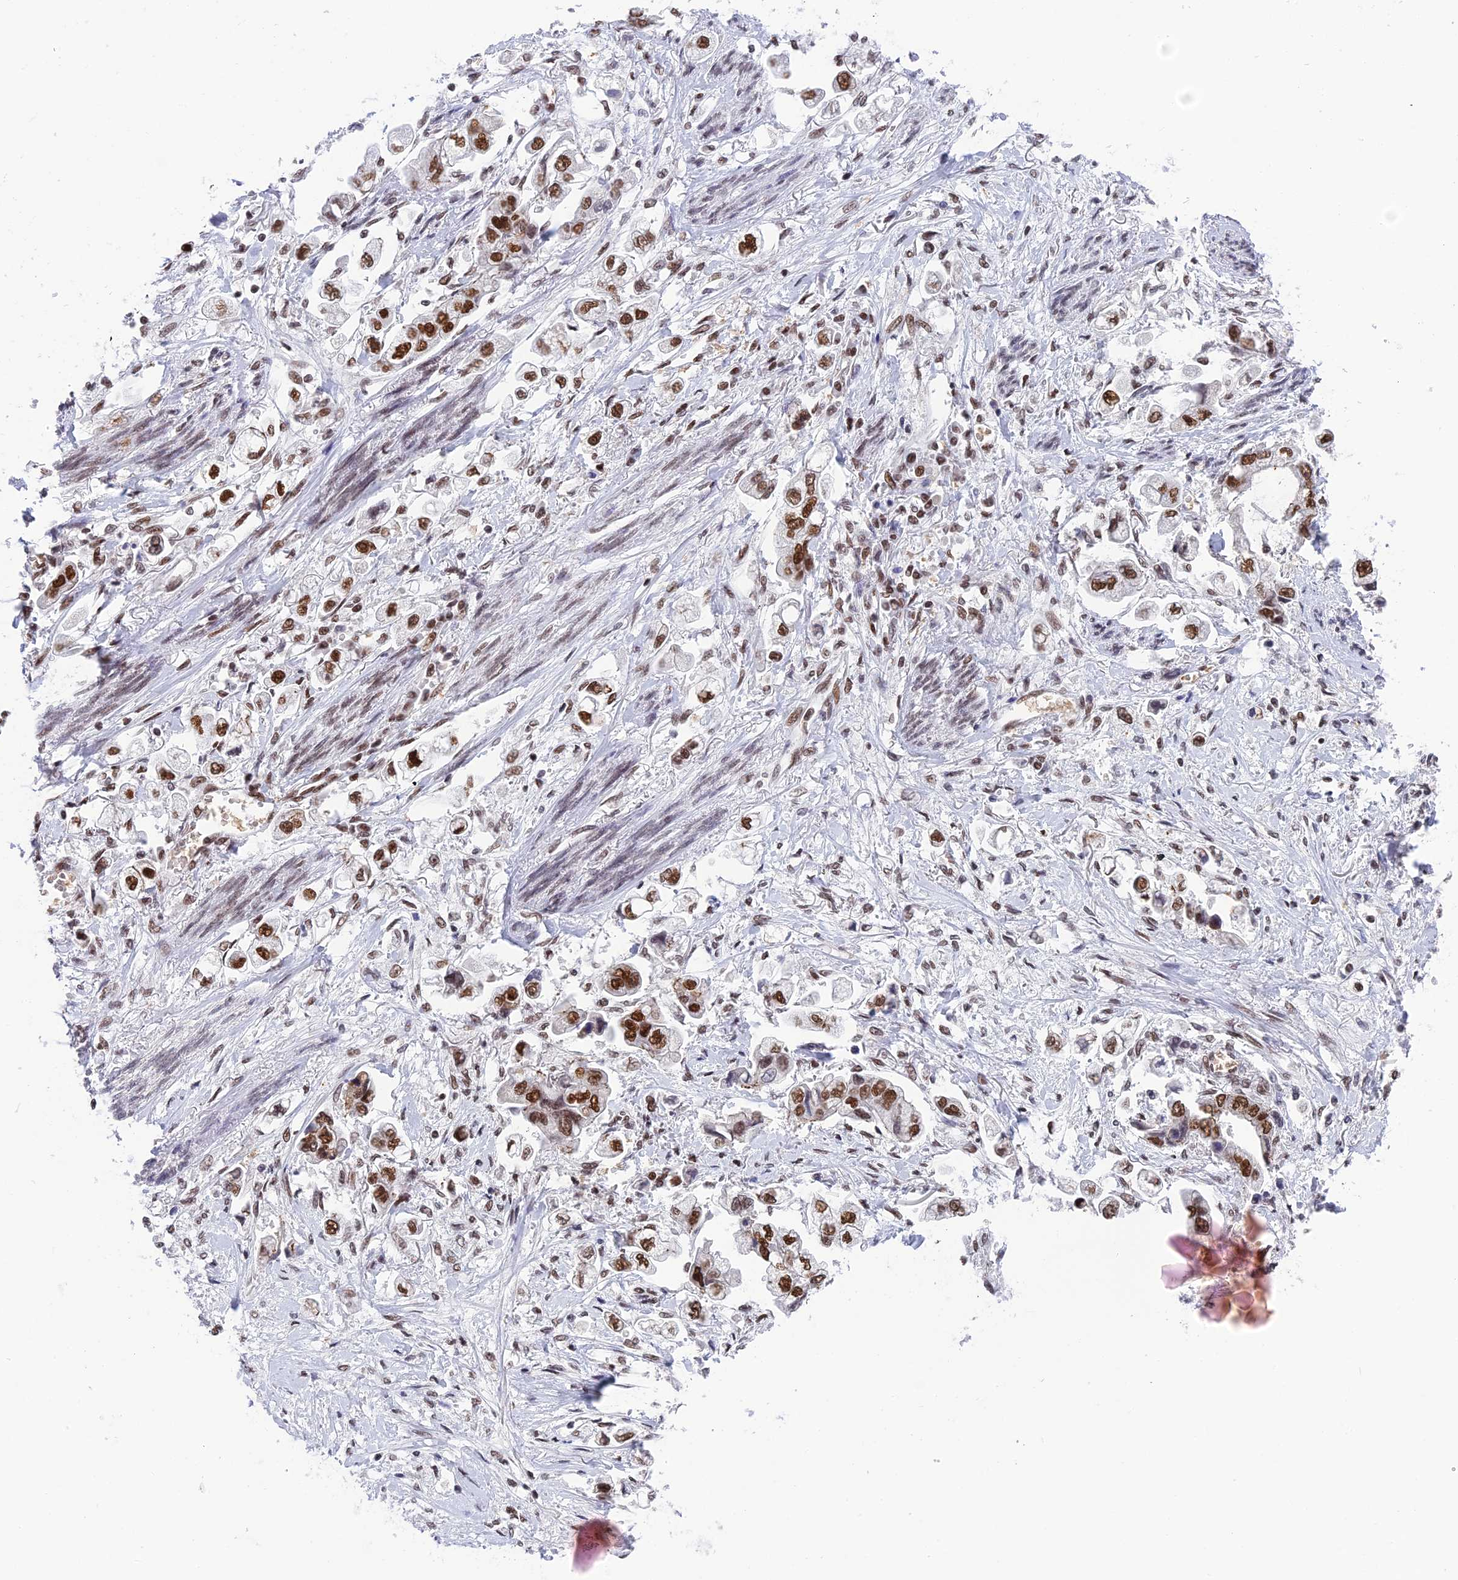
{"staining": {"intensity": "strong", "quantity": ">75%", "location": "nuclear"}, "tissue": "stomach cancer", "cell_type": "Tumor cells", "image_type": "cancer", "snomed": [{"axis": "morphology", "description": "Adenocarcinoma, NOS"}, {"axis": "topography", "description": "Stomach"}], "caption": "Stomach adenocarcinoma stained with immunohistochemistry reveals strong nuclear expression in about >75% of tumor cells.", "gene": "EEF1AKMT3", "patient": {"sex": "male", "age": 62}}